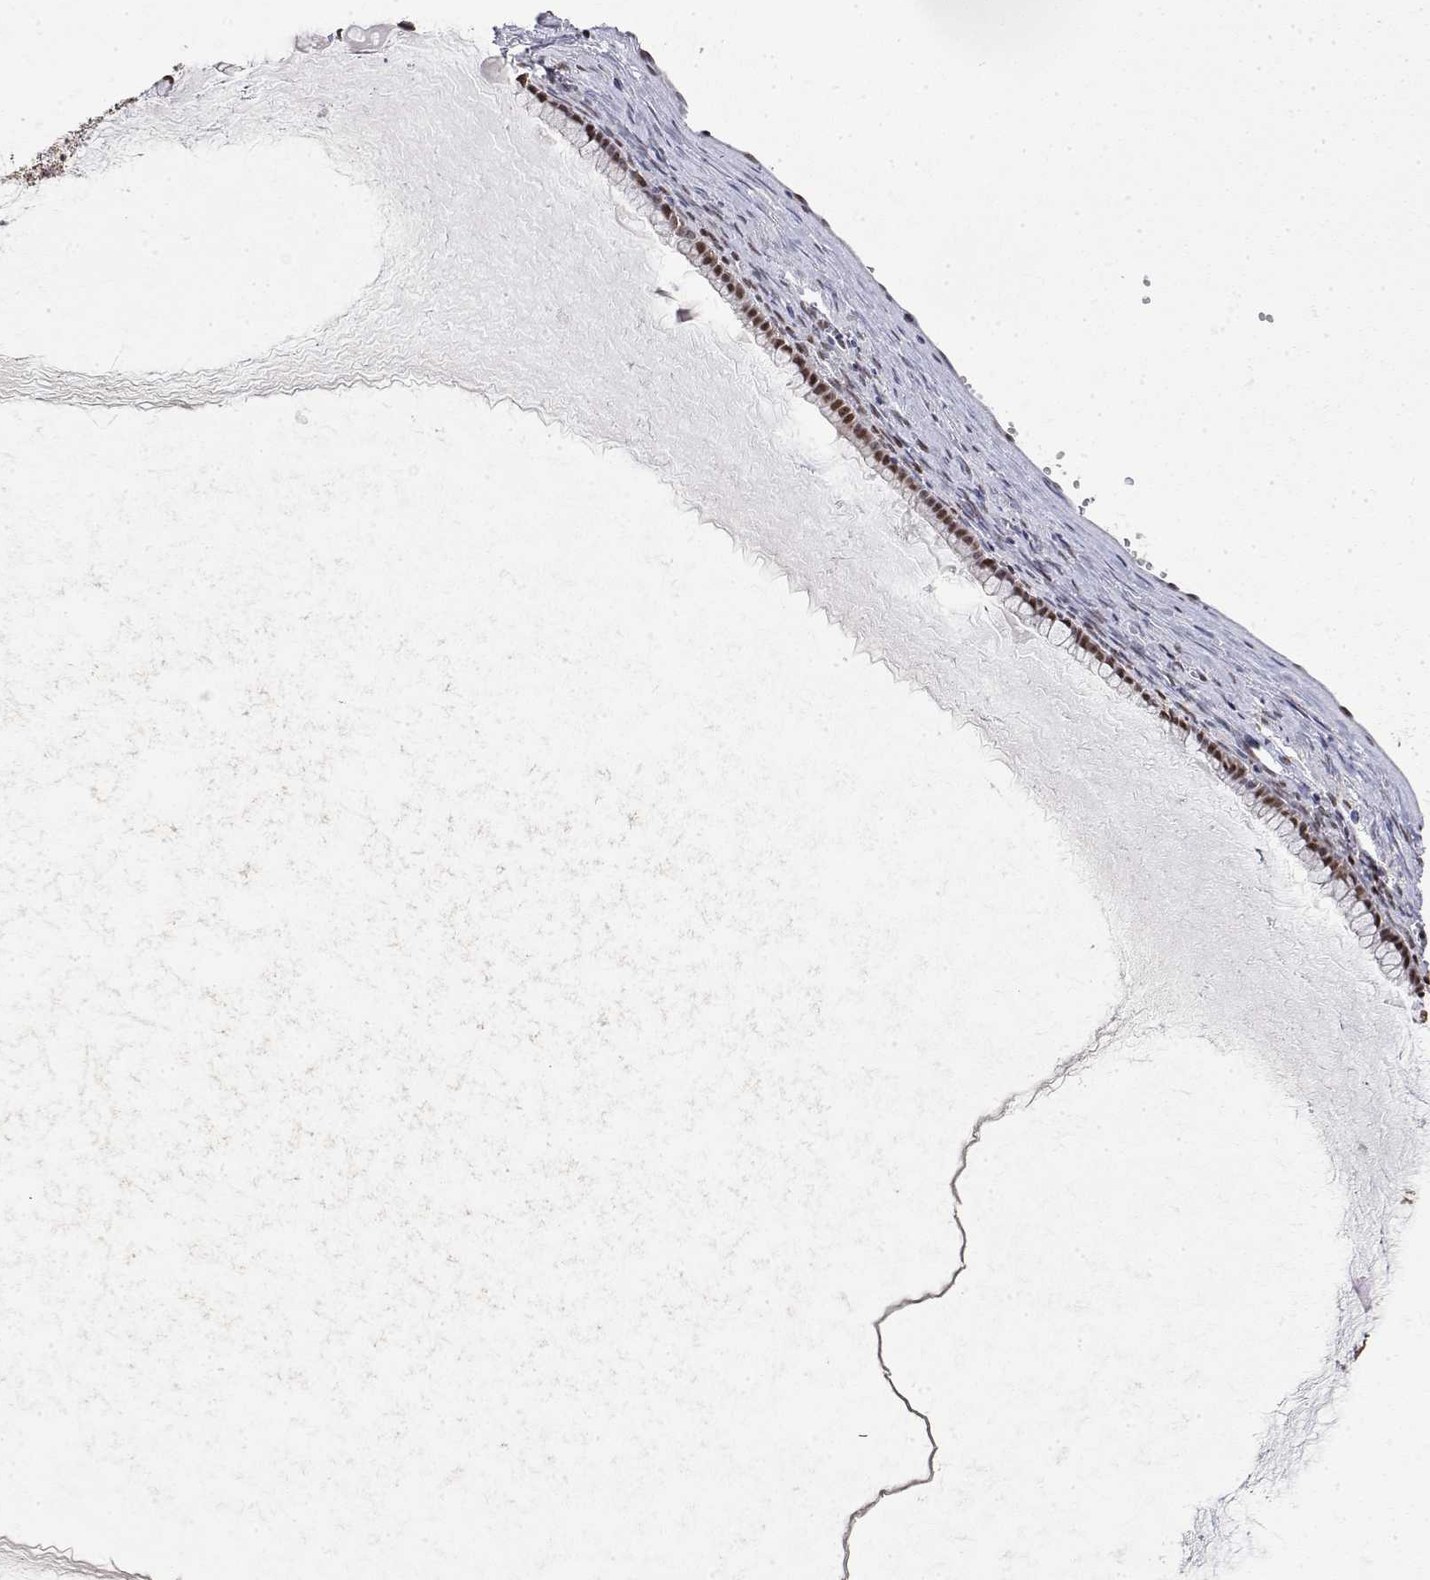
{"staining": {"intensity": "weak", "quantity": "25%-75%", "location": "nuclear"}, "tissue": "ovarian cancer", "cell_type": "Tumor cells", "image_type": "cancer", "snomed": [{"axis": "morphology", "description": "Cystadenocarcinoma, mucinous, NOS"}, {"axis": "topography", "description": "Ovary"}], "caption": "Tumor cells exhibit weak nuclear positivity in about 25%-75% of cells in ovarian cancer. (Stains: DAB in brown, nuclei in blue, Microscopy: brightfield microscopy at high magnification).", "gene": "TPI1", "patient": {"sex": "female", "age": 41}}